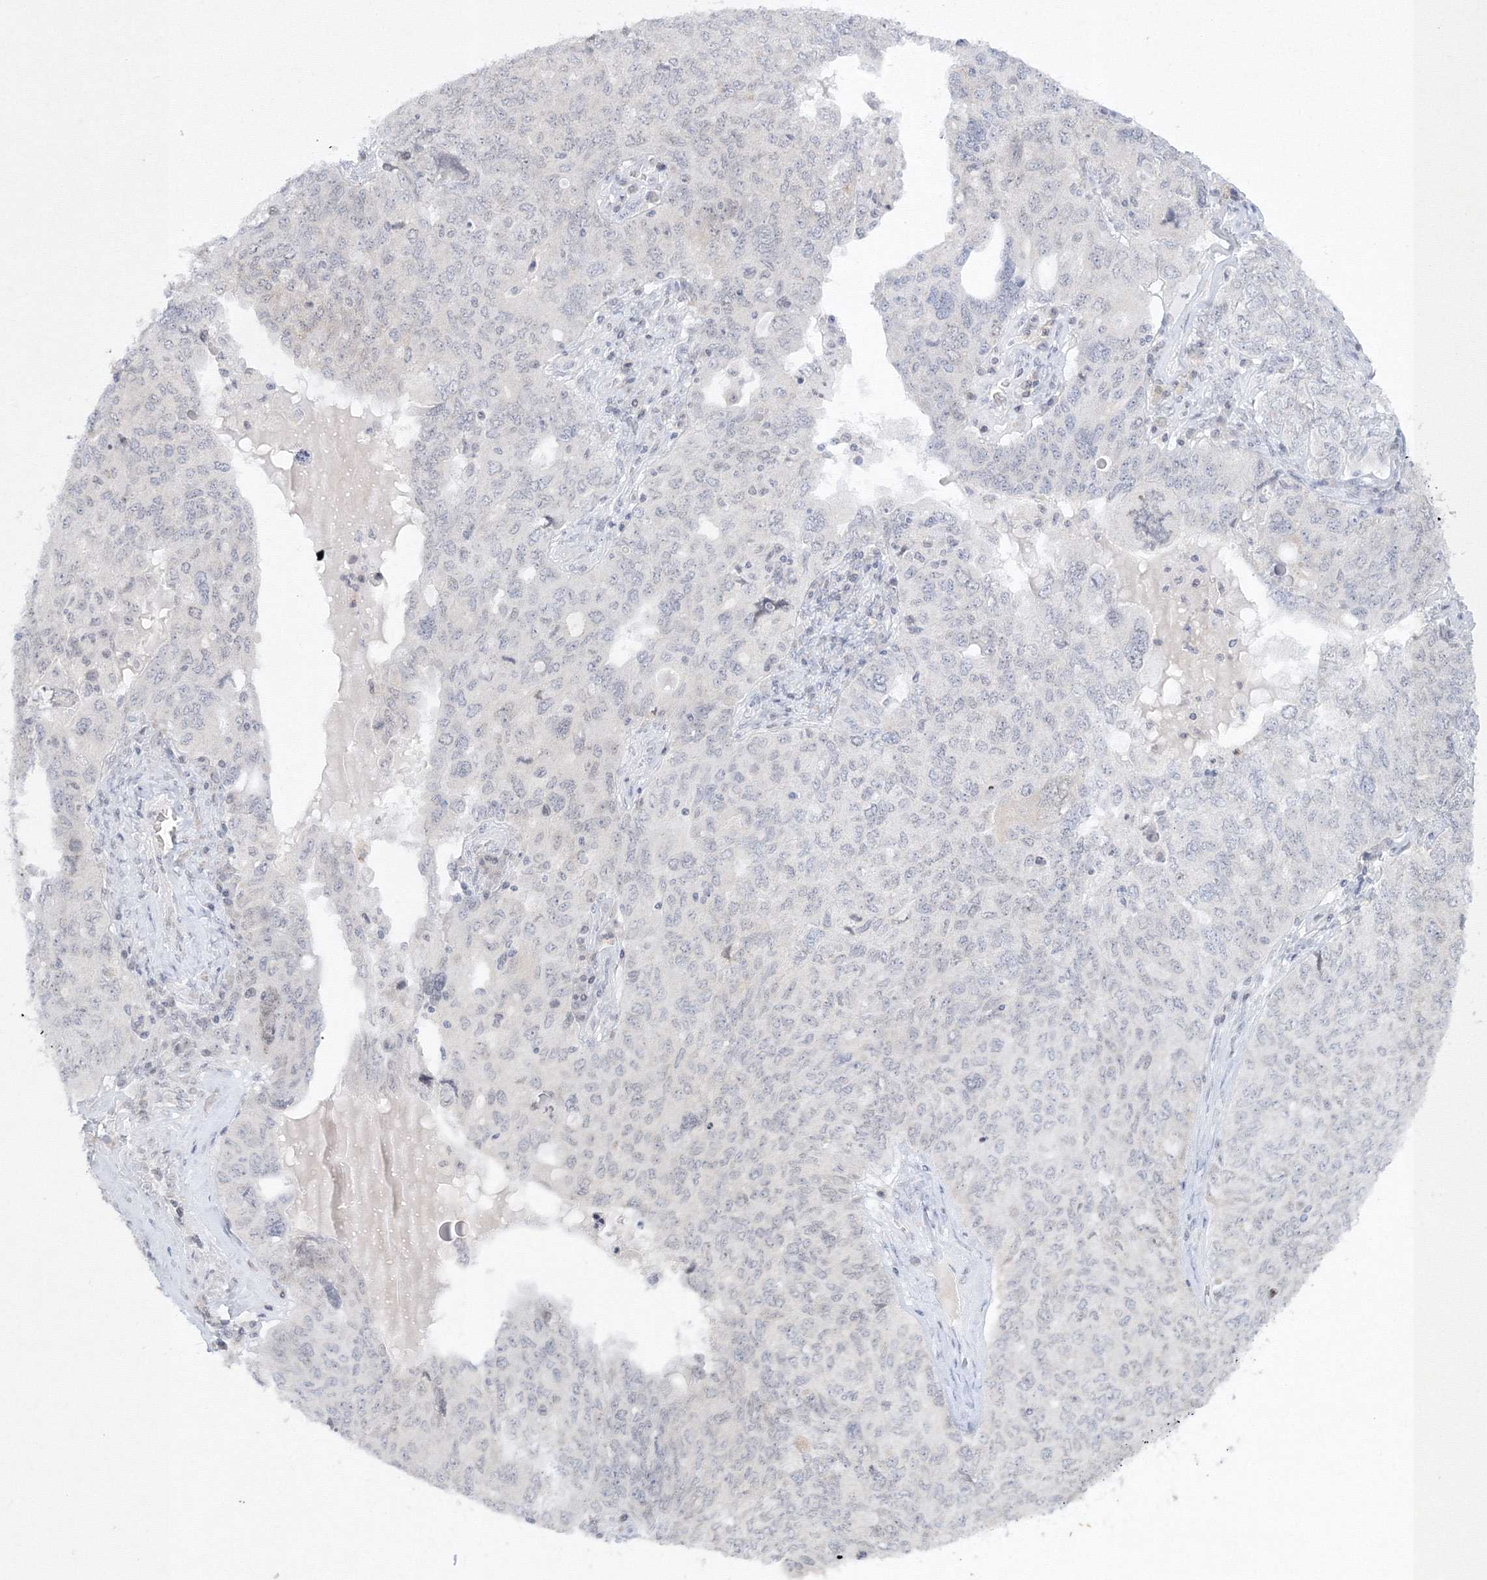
{"staining": {"intensity": "negative", "quantity": "none", "location": "none"}, "tissue": "ovarian cancer", "cell_type": "Tumor cells", "image_type": "cancer", "snomed": [{"axis": "morphology", "description": "Carcinoma, endometroid"}, {"axis": "topography", "description": "Ovary"}], "caption": "Immunohistochemistry (IHC) of human ovarian cancer (endometroid carcinoma) demonstrates no expression in tumor cells.", "gene": "NXPE3", "patient": {"sex": "female", "age": 62}}